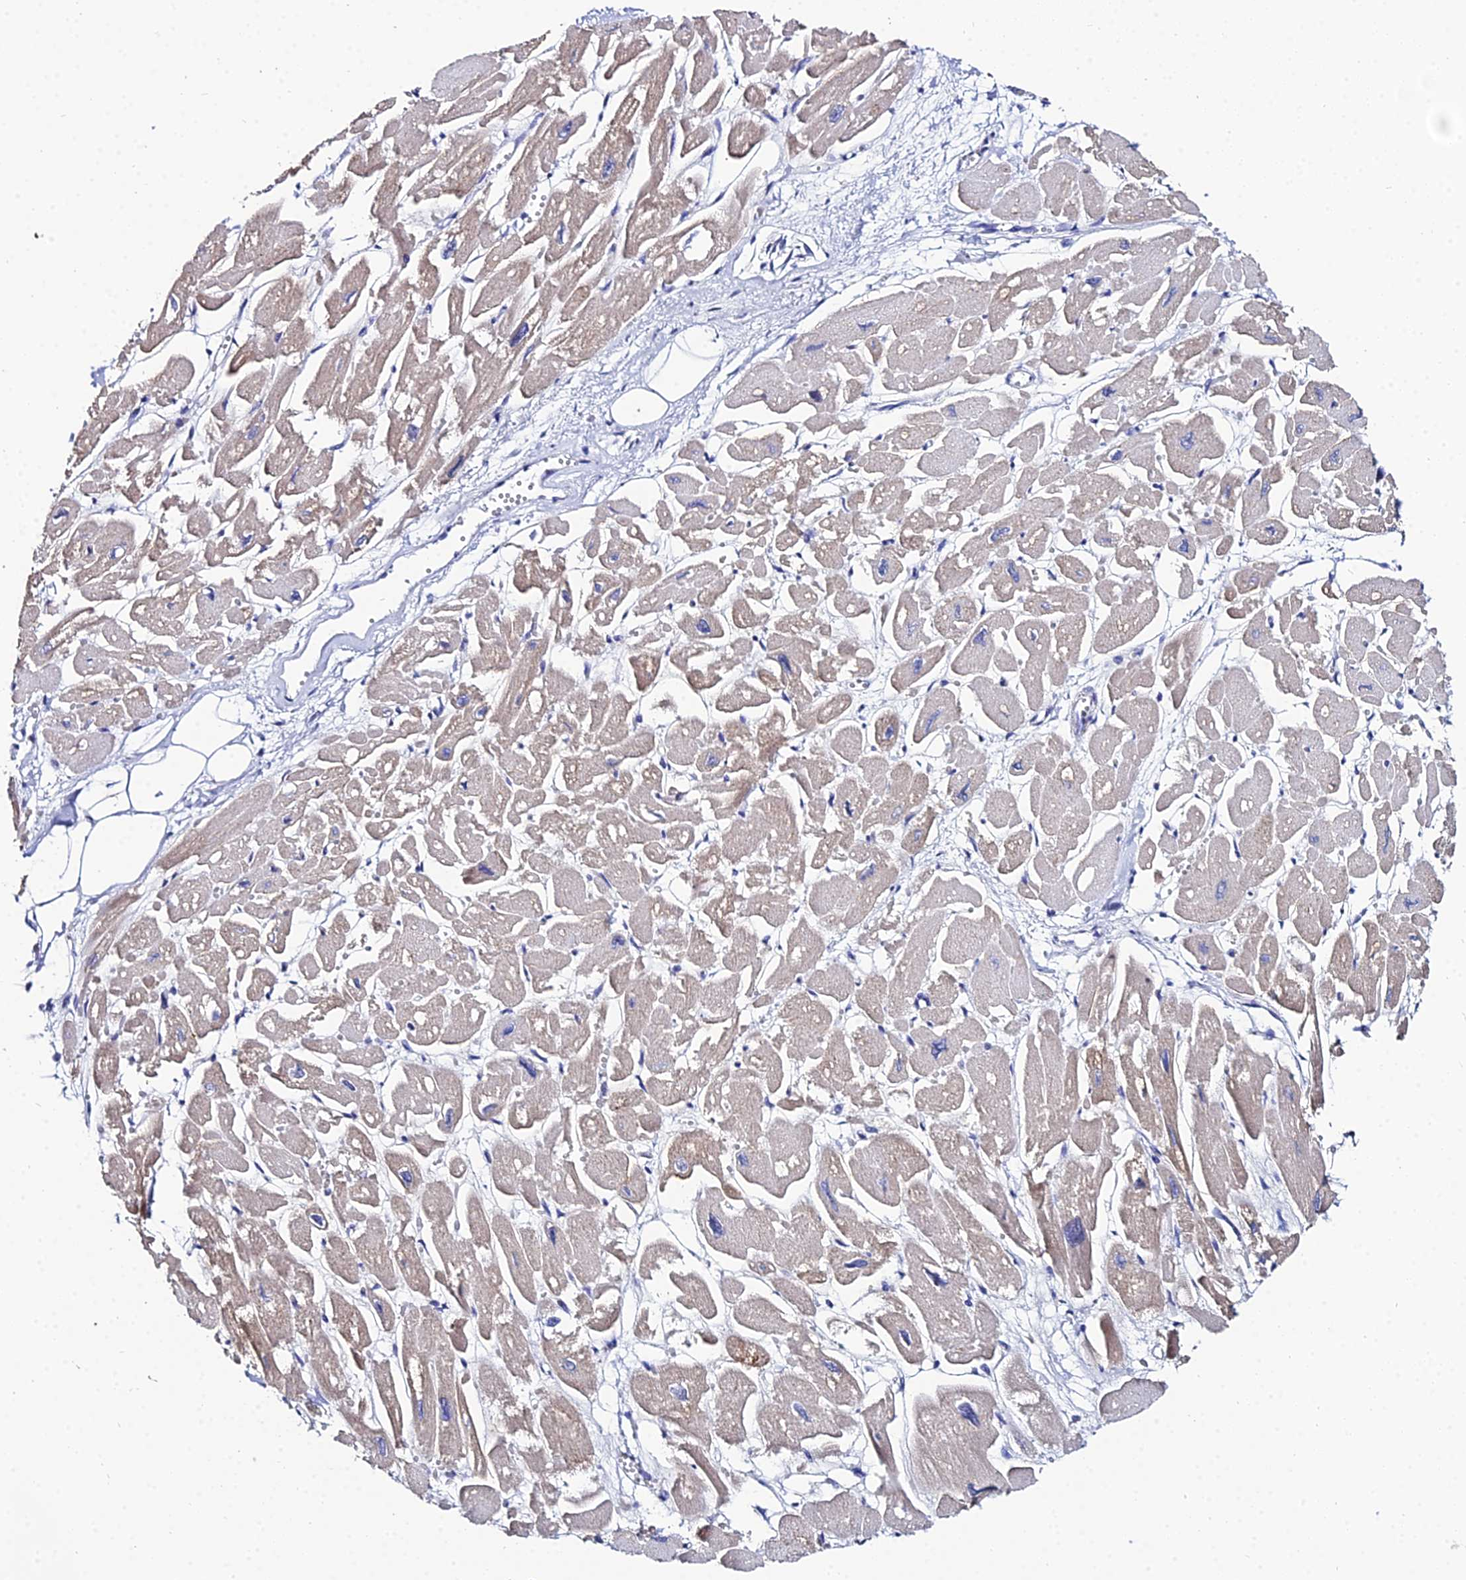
{"staining": {"intensity": "moderate", "quantity": "25%-75%", "location": "cytoplasmic/membranous"}, "tissue": "heart muscle", "cell_type": "Cardiomyocytes", "image_type": "normal", "snomed": [{"axis": "morphology", "description": "Normal tissue, NOS"}, {"axis": "topography", "description": "Heart"}], "caption": "Heart muscle stained with immunohistochemistry (IHC) reveals moderate cytoplasmic/membranous positivity in about 25%-75% of cardiomyocytes. (DAB (3,3'-diaminobenzidine) = brown stain, brightfield microscopy at high magnification).", "gene": "ZXDA", "patient": {"sex": "male", "age": 54}}